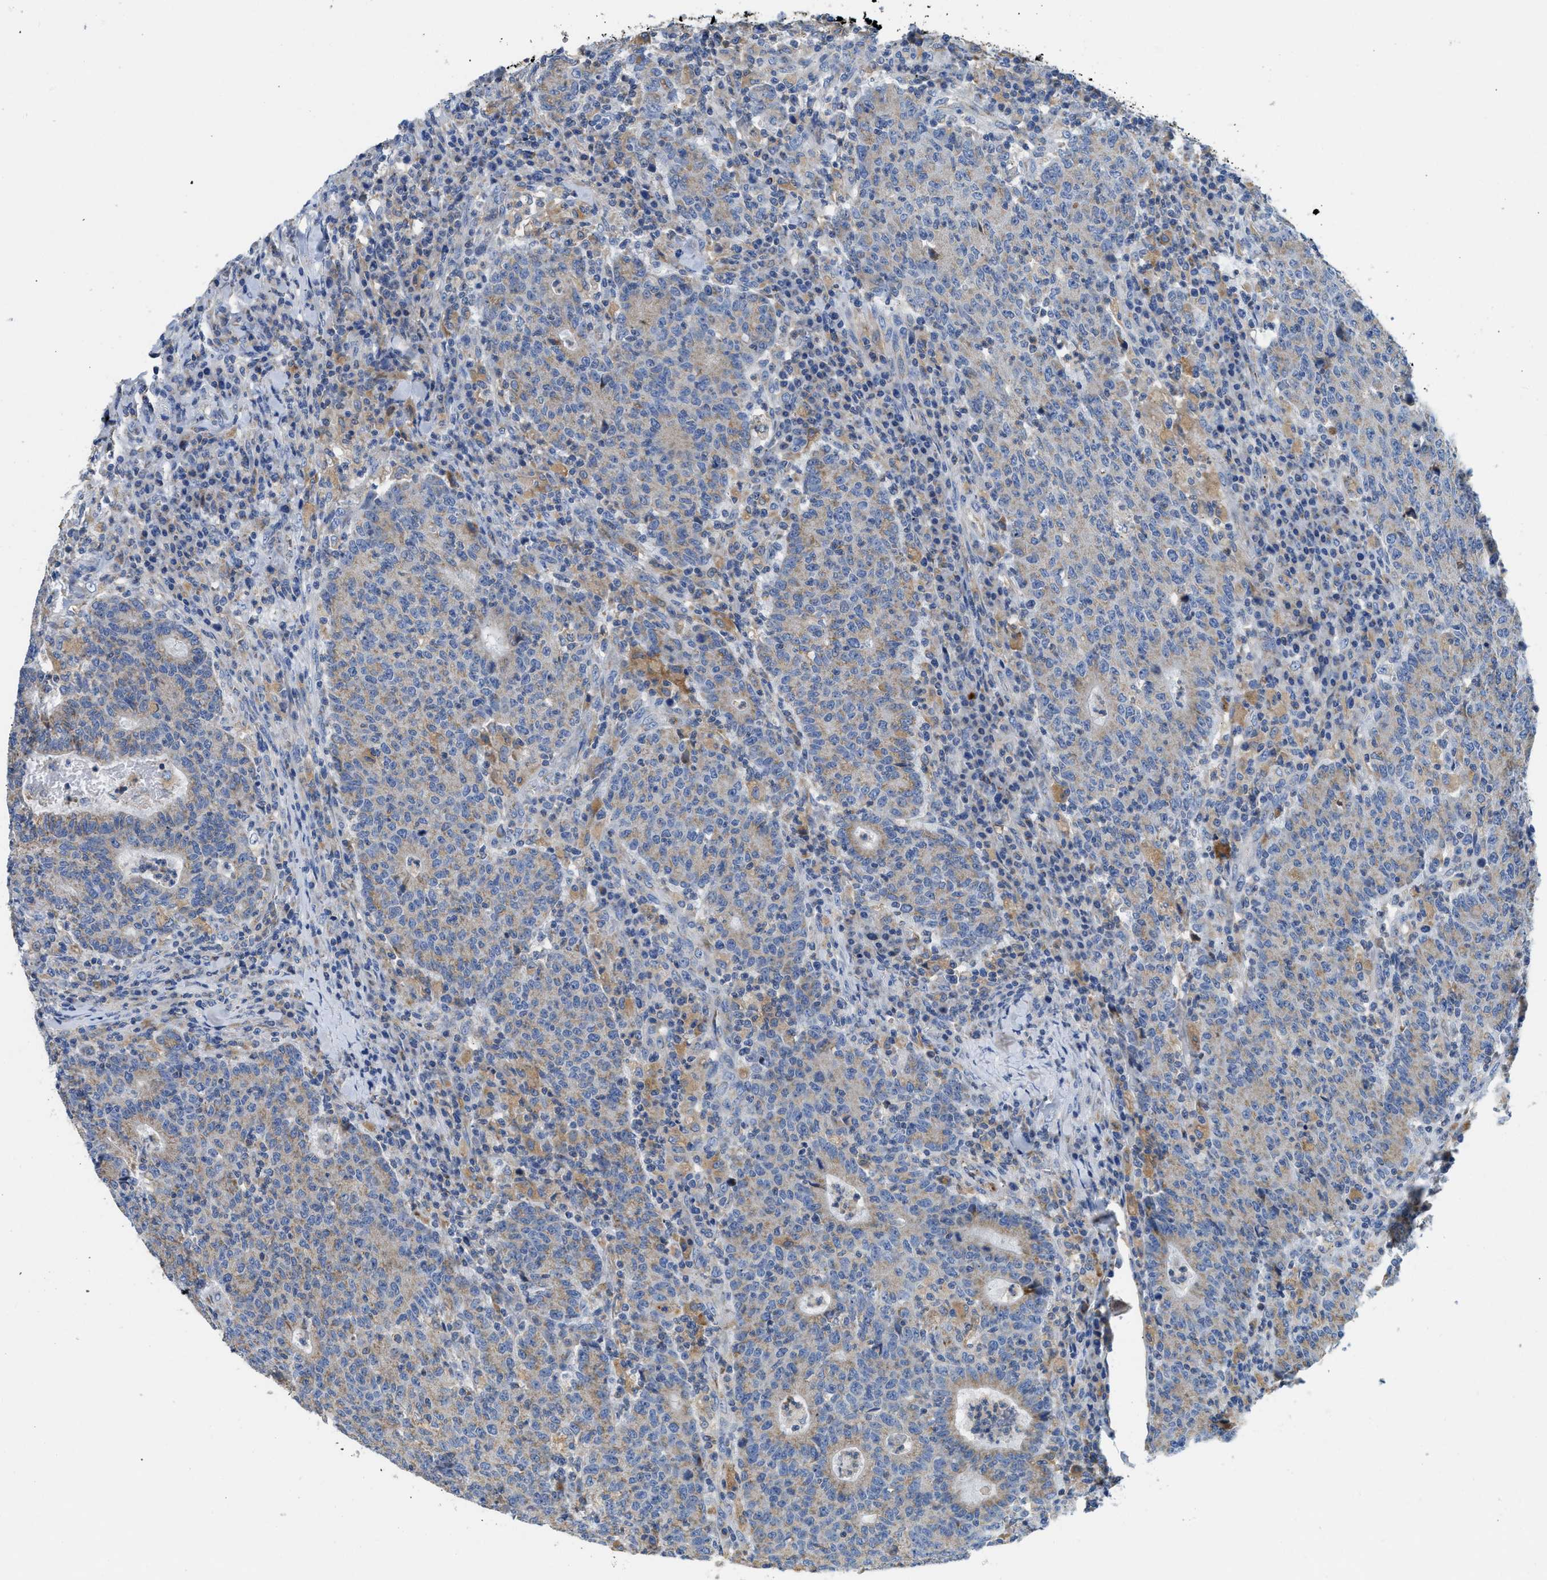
{"staining": {"intensity": "weak", "quantity": "25%-75%", "location": "cytoplasmic/membranous"}, "tissue": "colorectal cancer", "cell_type": "Tumor cells", "image_type": "cancer", "snomed": [{"axis": "morphology", "description": "Adenocarcinoma, NOS"}, {"axis": "topography", "description": "Colon"}], "caption": "Immunohistochemistry (DAB (3,3'-diaminobenzidine)) staining of colorectal adenocarcinoma shows weak cytoplasmic/membranous protein positivity in about 25%-75% of tumor cells.", "gene": "SLC25A13", "patient": {"sex": "female", "age": 75}}